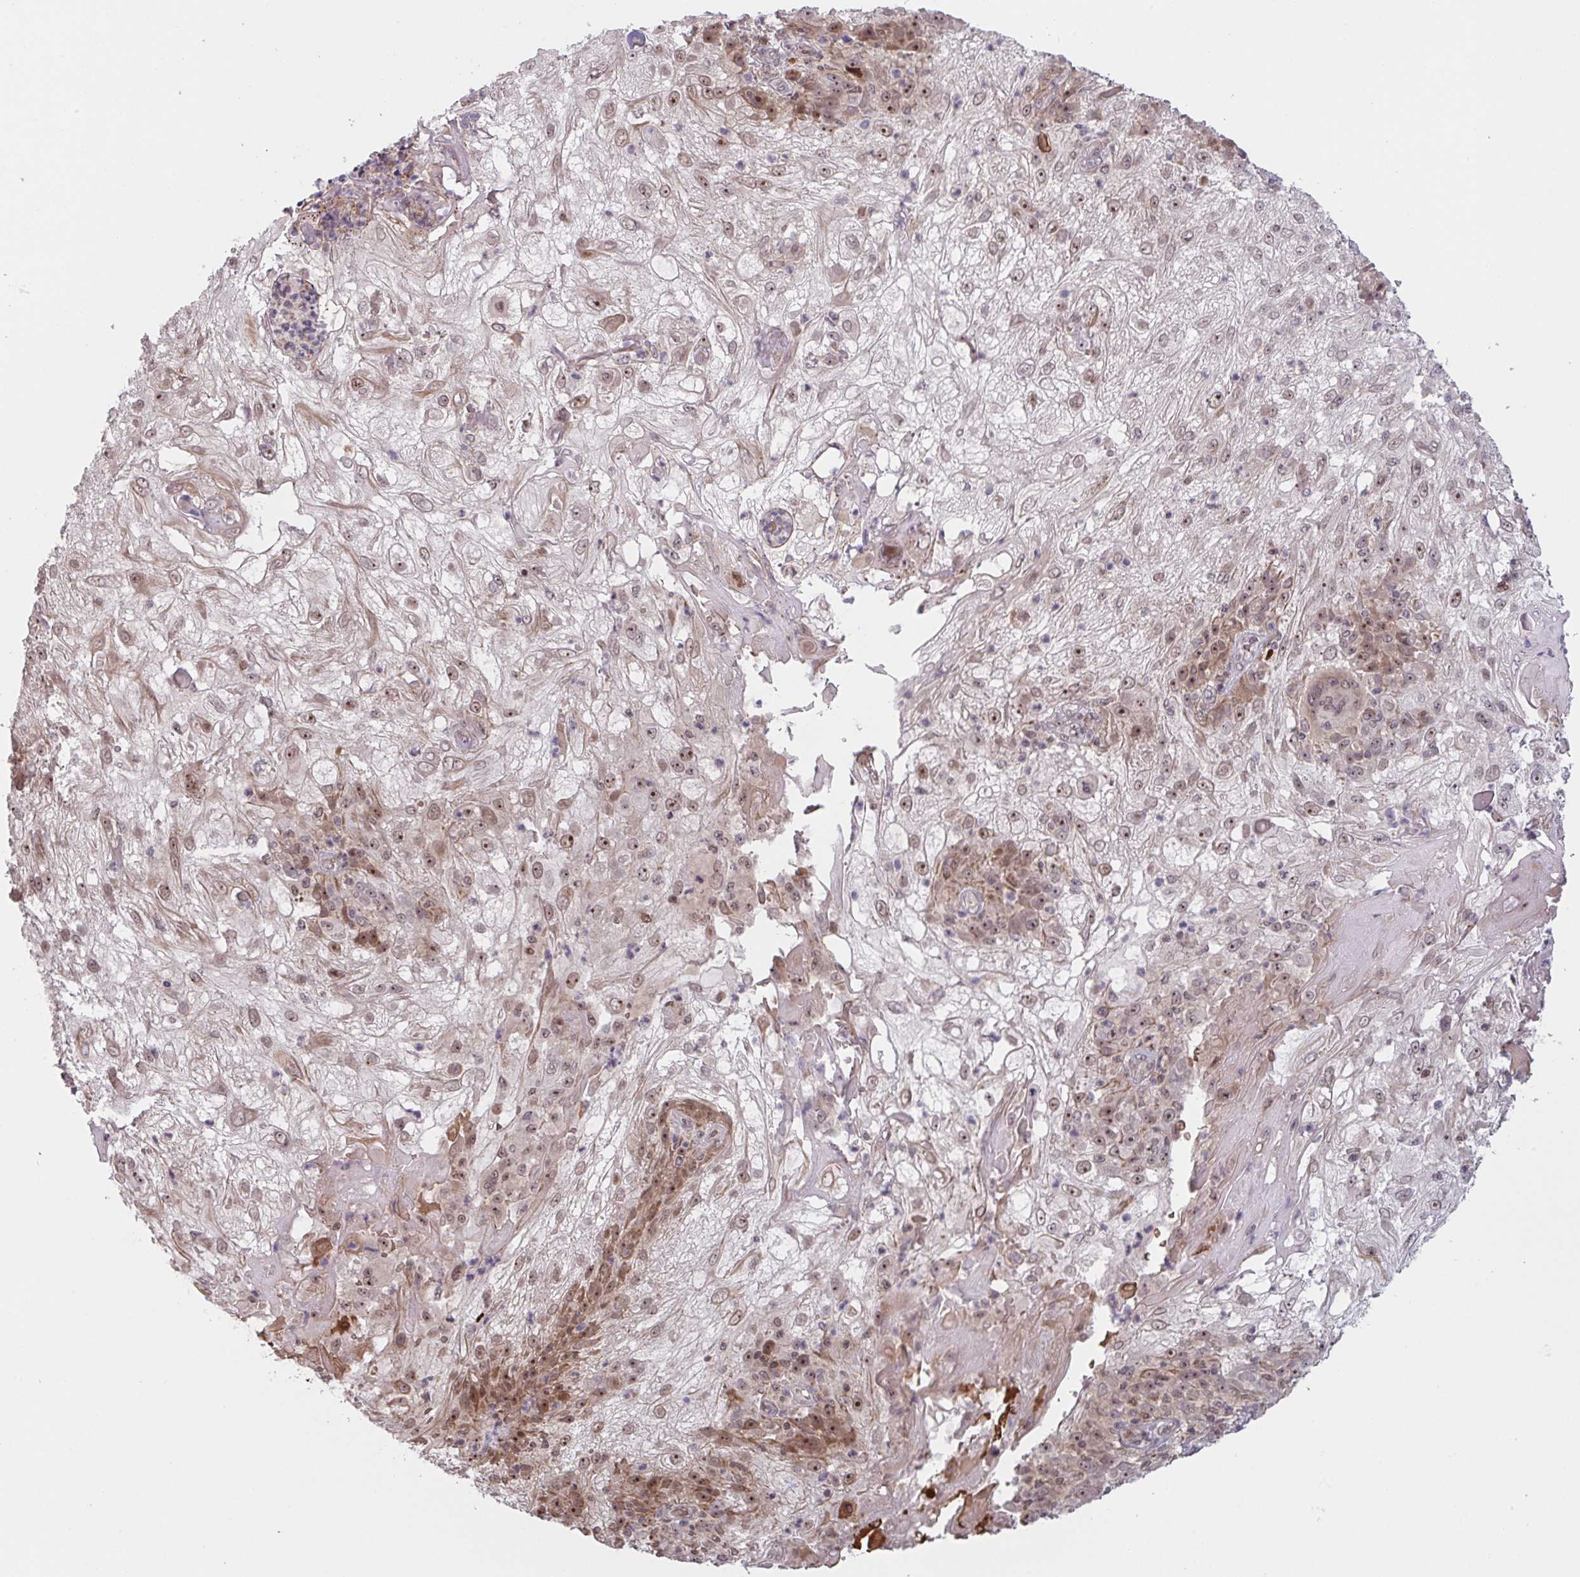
{"staining": {"intensity": "moderate", "quantity": ">75%", "location": "cytoplasmic/membranous,nuclear"}, "tissue": "skin cancer", "cell_type": "Tumor cells", "image_type": "cancer", "snomed": [{"axis": "morphology", "description": "Normal tissue, NOS"}, {"axis": "morphology", "description": "Squamous cell carcinoma, NOS"}, {"axis": "topography", "description": "Skin"}], "caption": "Tumor cells demonstrate moderate cytoplasmic/membranous and nuclear expression in about >75% of cells in skin squamous cell carcinoma.", "gene": "NLRP13", "patient": {"sex": "female", "age": 83}}